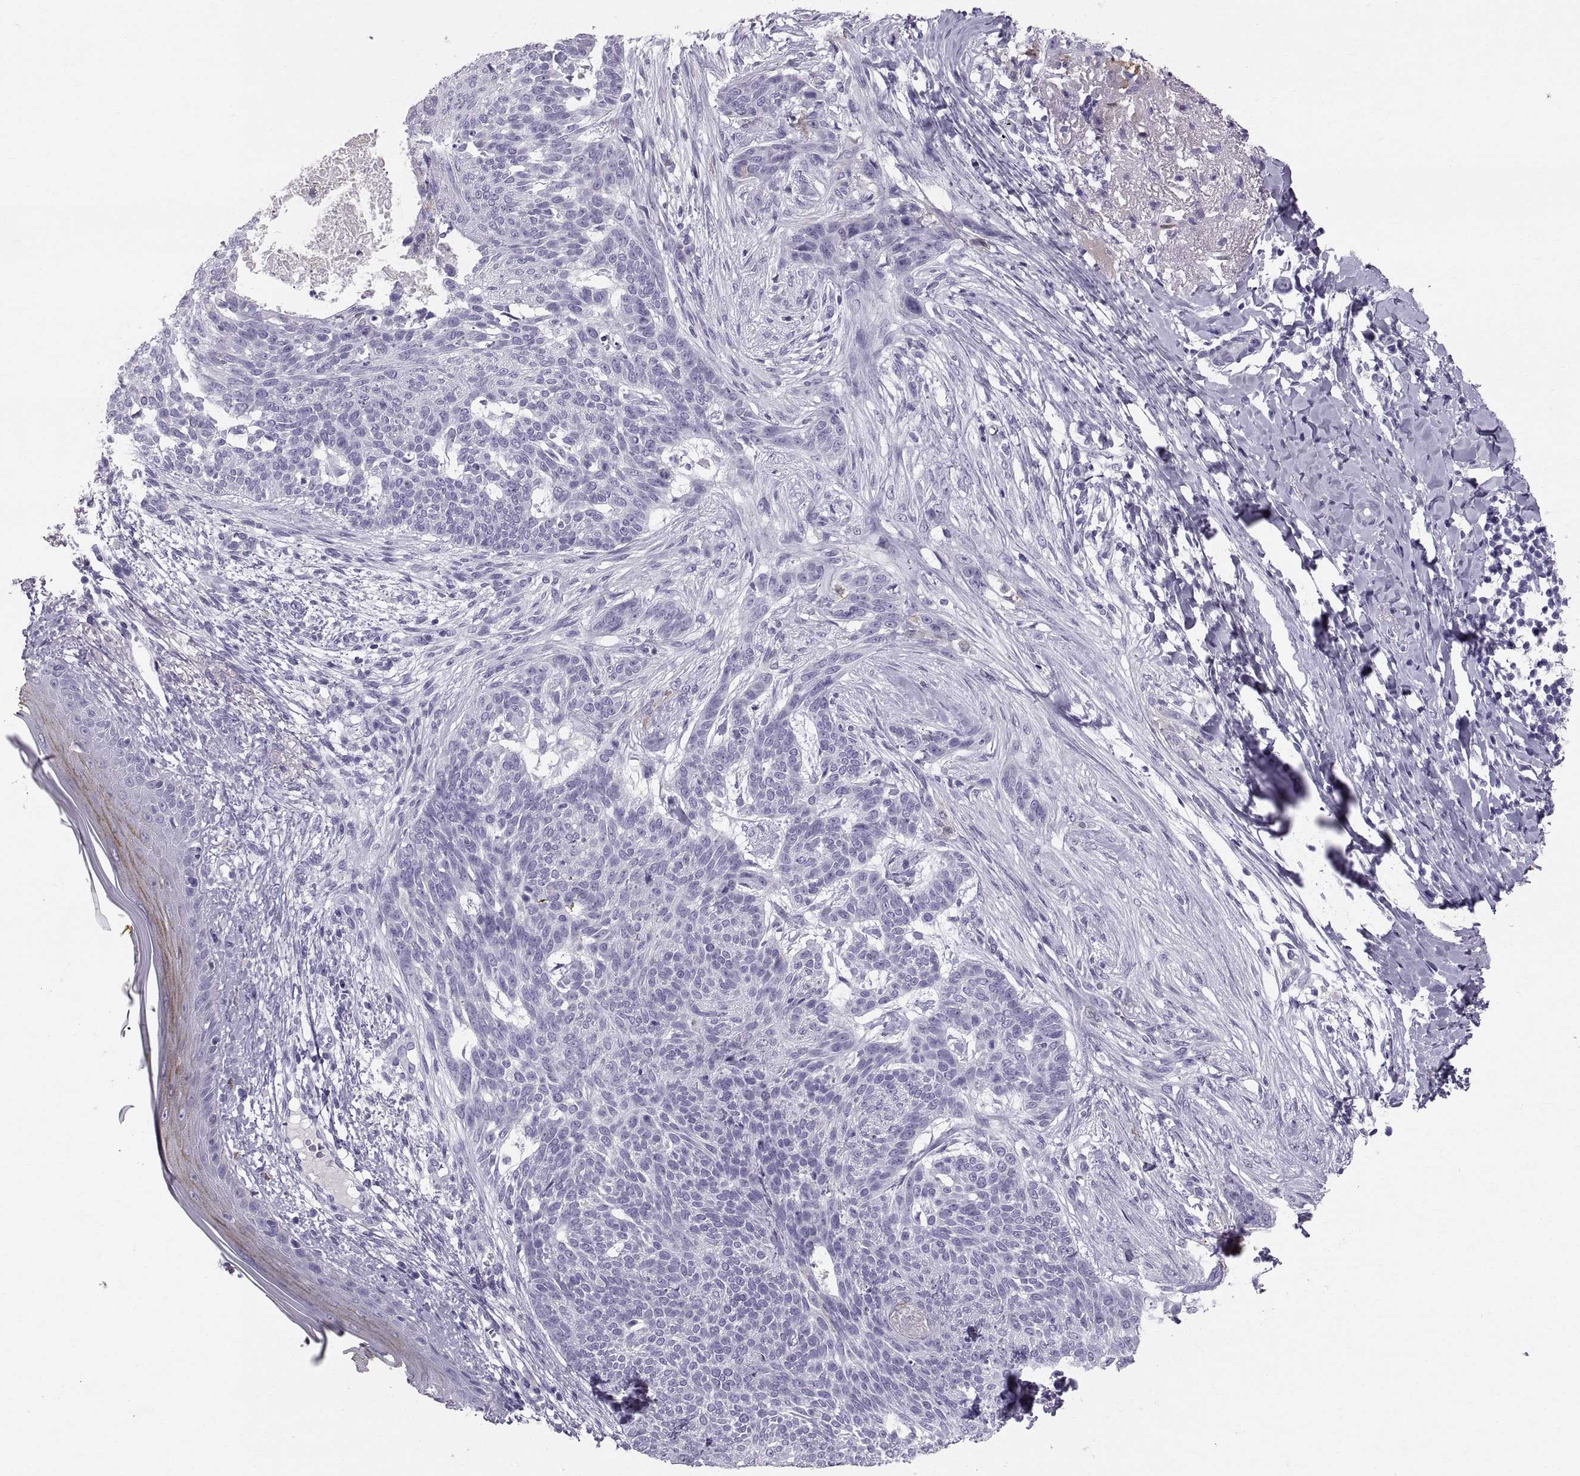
{"staining": {"intensity": "negative", "quantity": "none", "location": "none"}, "tissue": "skin cancer", "cell_type": "Tumor cells", "image_type": "cancer", "snomed": [{"axis": "morphology", "description": "Normal tissue, NOS"}, {"axis": "morphology", "description": "Basal cell carcinoma"}, {"axis": "topography", "description": "Skin"}], "caption": "IHC photomicrograph of neoplastic tissue: skin cancer (basal cell carcinoma) stained with DAB (3,3'-diaminobenzidine) exhibits no significant protein expression in tumor cells.", "gene": "SLC22A6", "patient": {"sex": "male", "age": 84}}